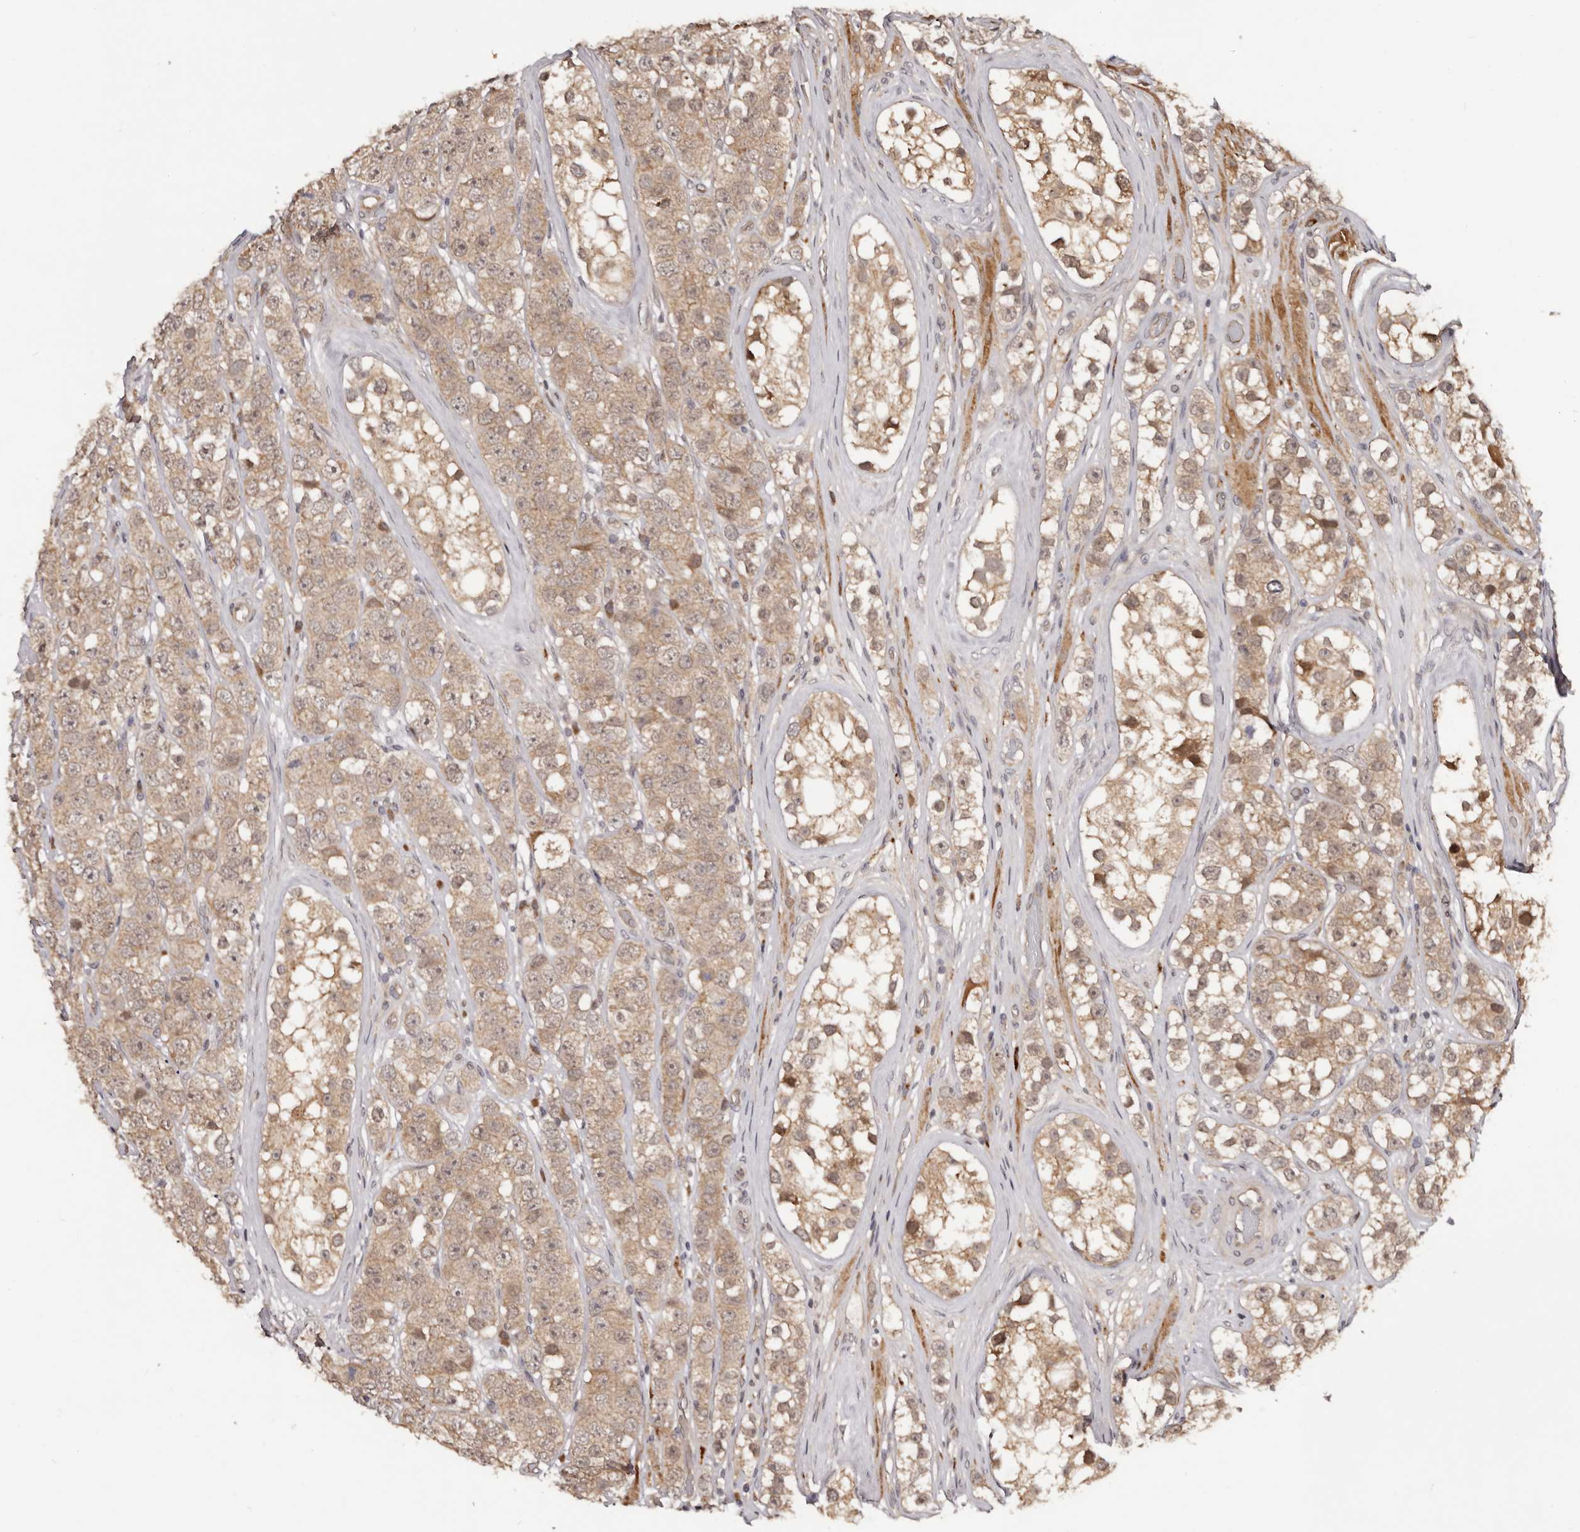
{"staining": {"intensity": "weak", "quantity": ">75%", "location": "cytoplasmic/membranous"}, "tissue": "testis cancer", "cell_type": "Tumor cells", "image_type": "cancer", "snomed": [{"axis": "morphology", "description": "Seminoma, NOS"}, {"axis": "topography", "description": "Testis"}], "caption": "A brown stain labels weak cytoplasmic/membranous positivity of a protein in human testis cancer tumor cells.", "gene": "MDP1", "patient": {"sex": "male", "age": 28}}